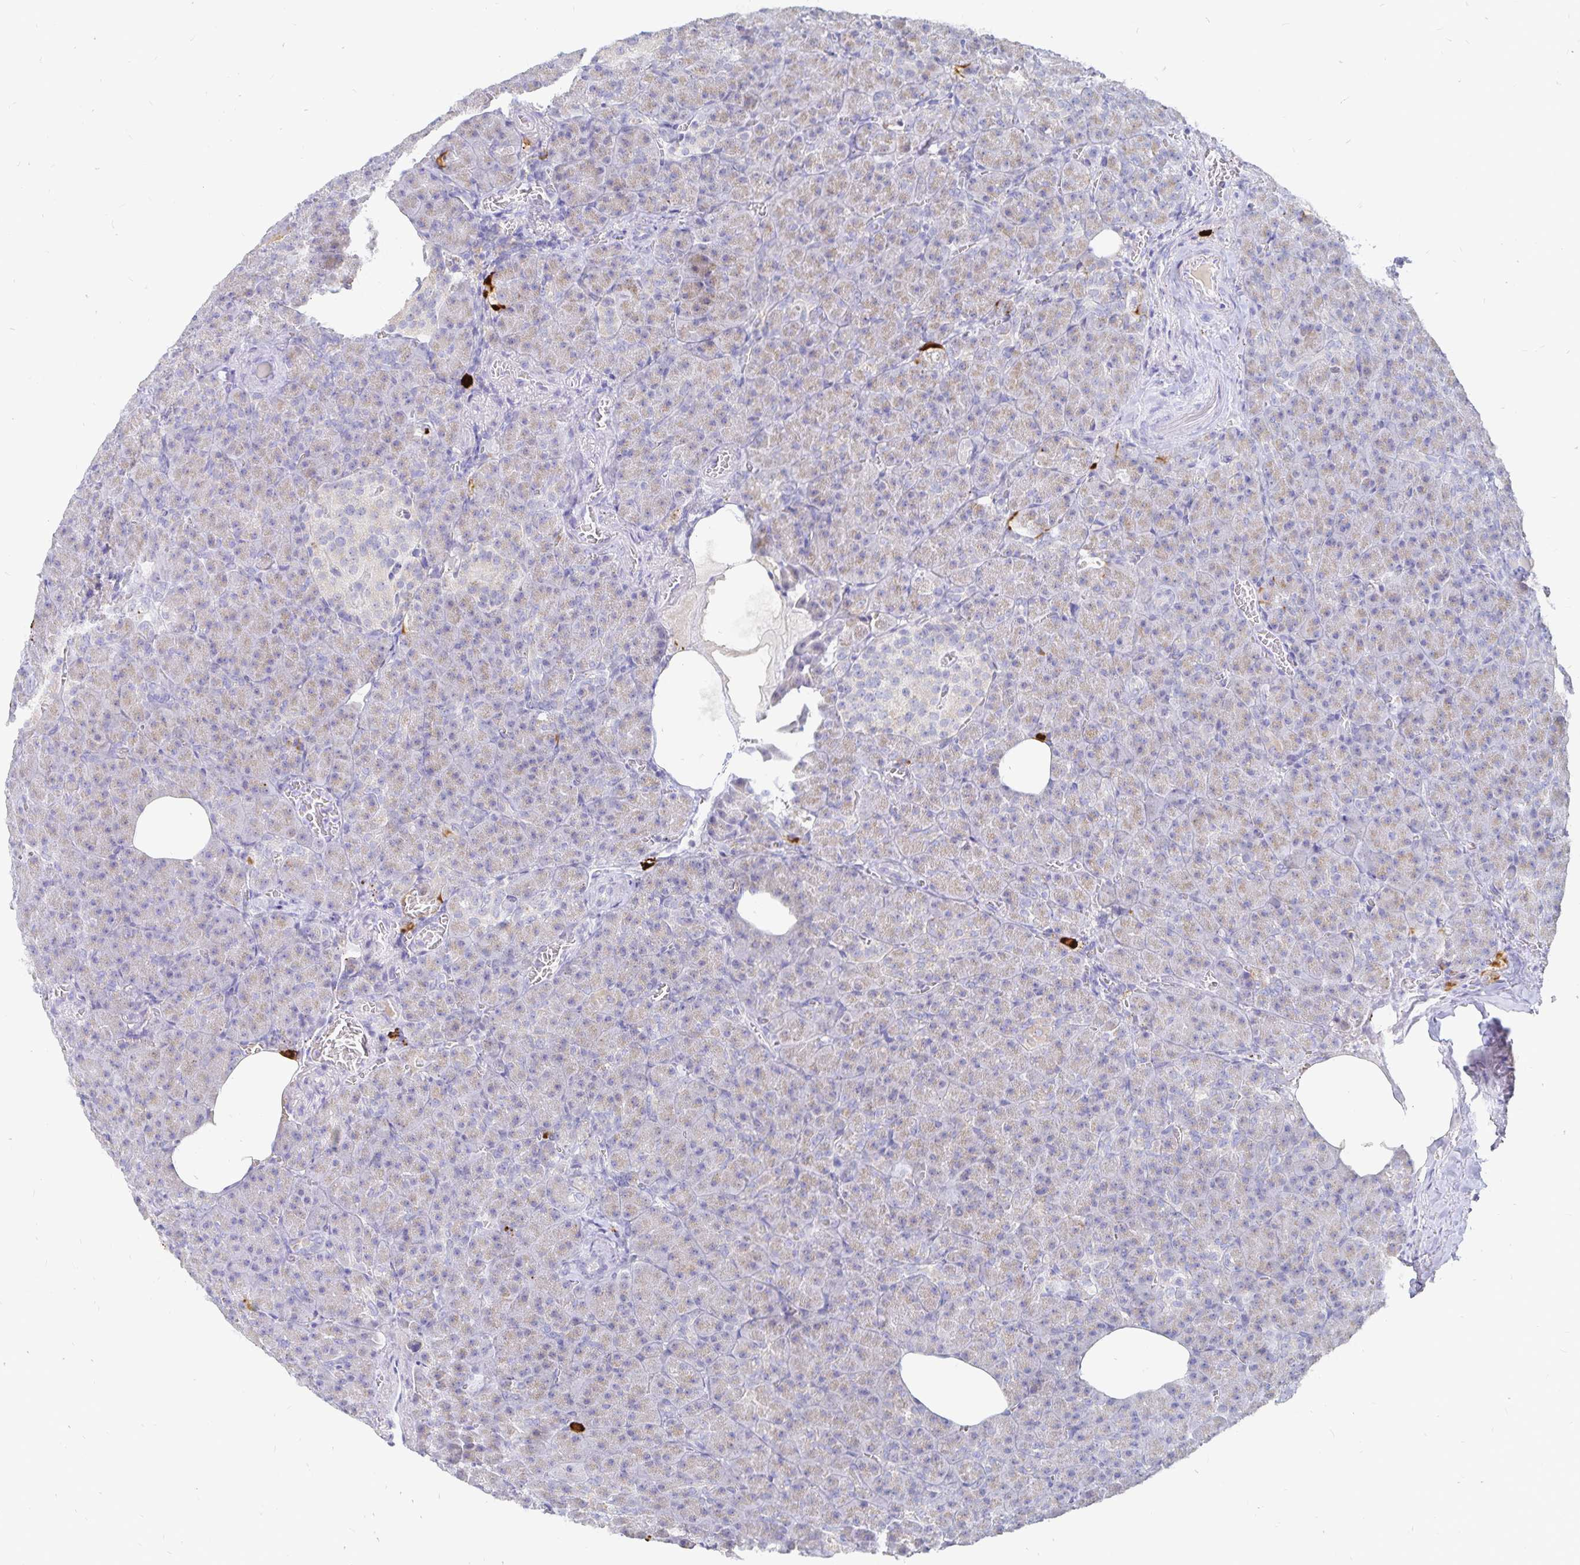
{"staining": {"intensity": "strong", "quantity": "<25%", "location": "cytoplasmic/membranous"}, "tissue": "pancreas", "cell_type": "Exocrine glandular cells", "image_type": "normal", "snomed": [{"axis": "morphology", "description": "Normal tissue, NOS"}, {"axis": "topography", "description": "Pancreas"}], "caption": "Exocrine glandular cells exhibit strong cytoplasmic/membranous positivity in approximately <25% of cells in normal pancreas. (DAB IHC with brightfield microscopy, high magnification).", "gene": "PKHD1", "patient": {"sex": "female", "age": 74}}